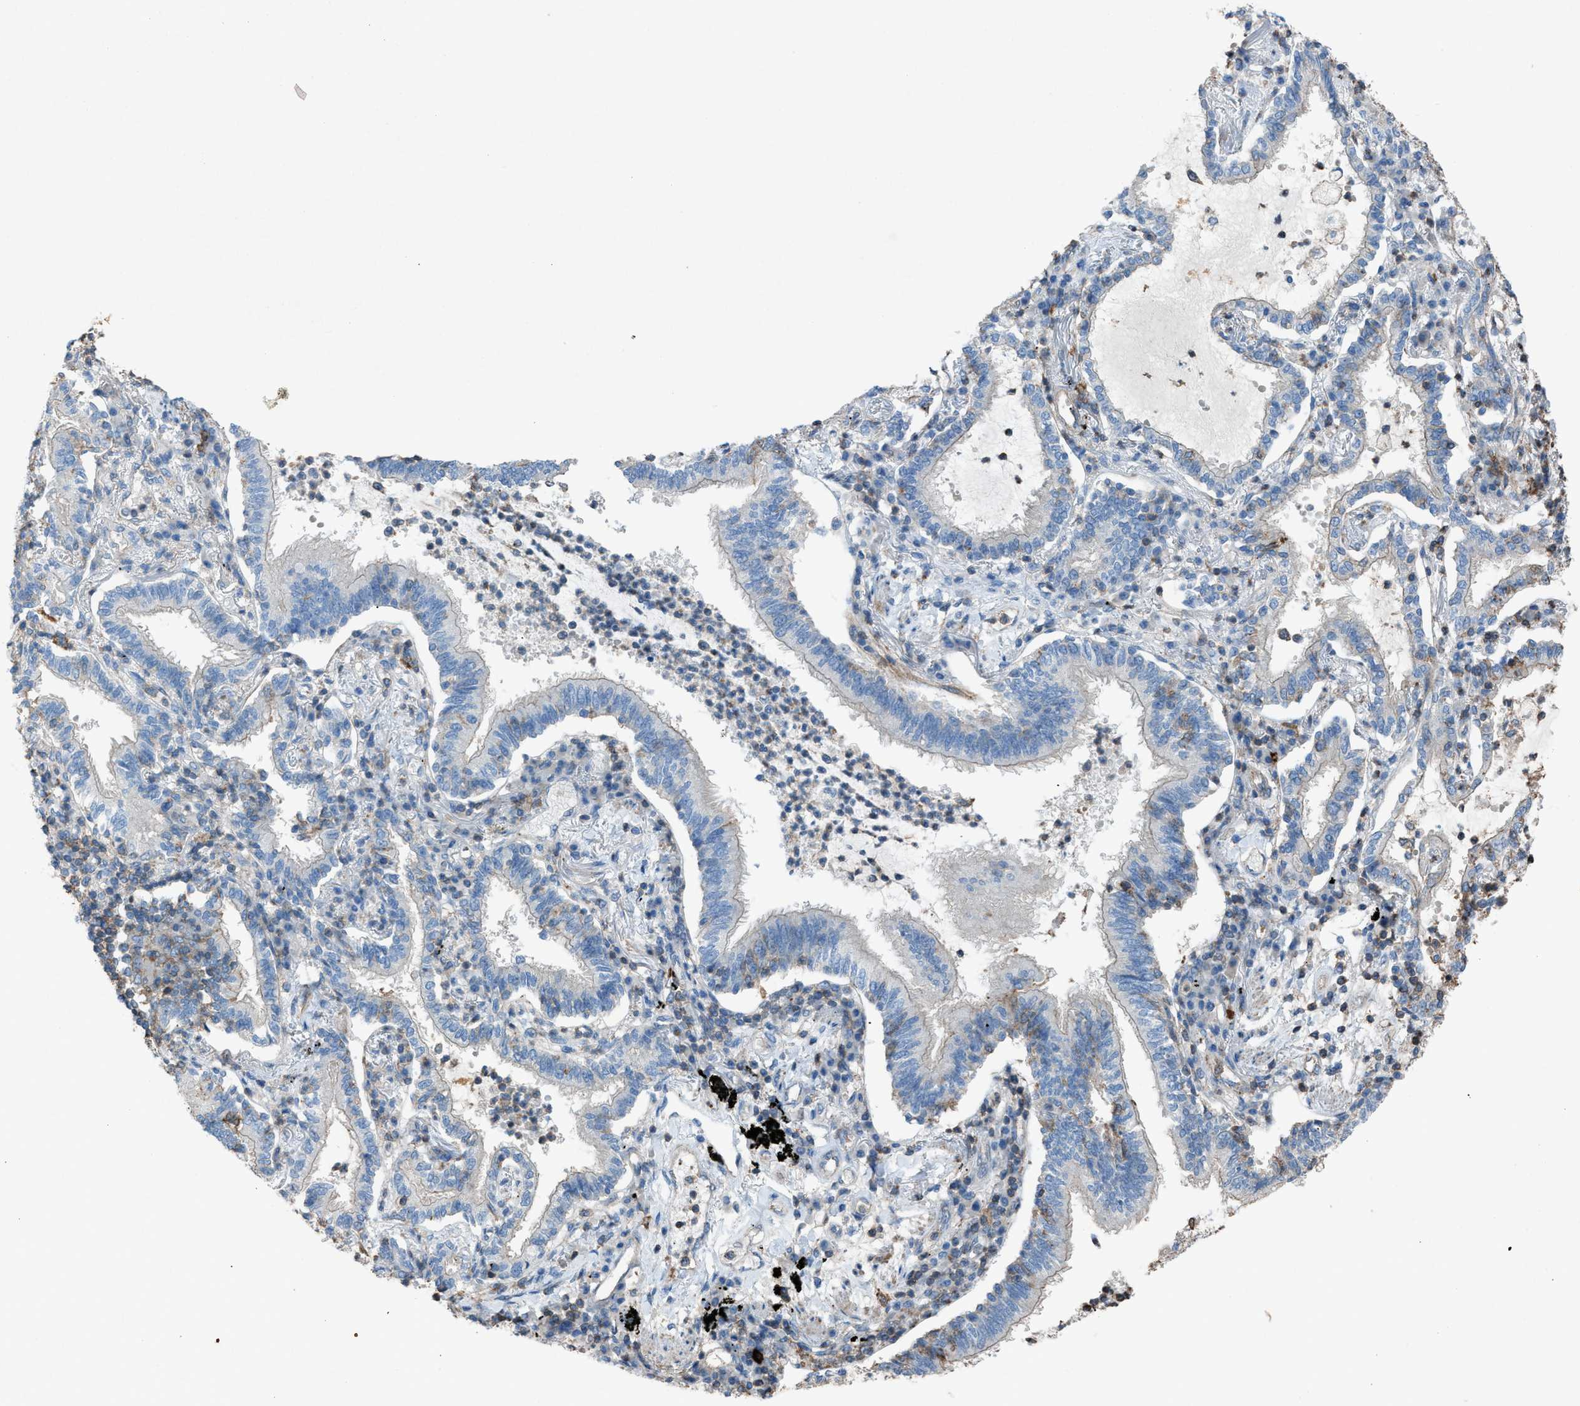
{"staining": {"intensity": "negative", "quantity": "none", "location": "none"}, "tissue": "lung cancer", "cell_type": "Tumor cells", "image_type": "cancer", "snomed": [{"axis": "morphology", "description": "Normal tissue, NOS"}, {"axis": "morphology", "description": "Adenocarcinoma, NOS"}, {"axis": "topography", "description": "Bronchus"}, {"axis": "topography", "description": "Lung"}], "caption": "This is an immunohistochemistry micrograph of human lung cancer (adenocarcinoma). There is no staining in tumor cells.", "gene": "NCK2", "patient": {"sex": "female", "age": 70}}